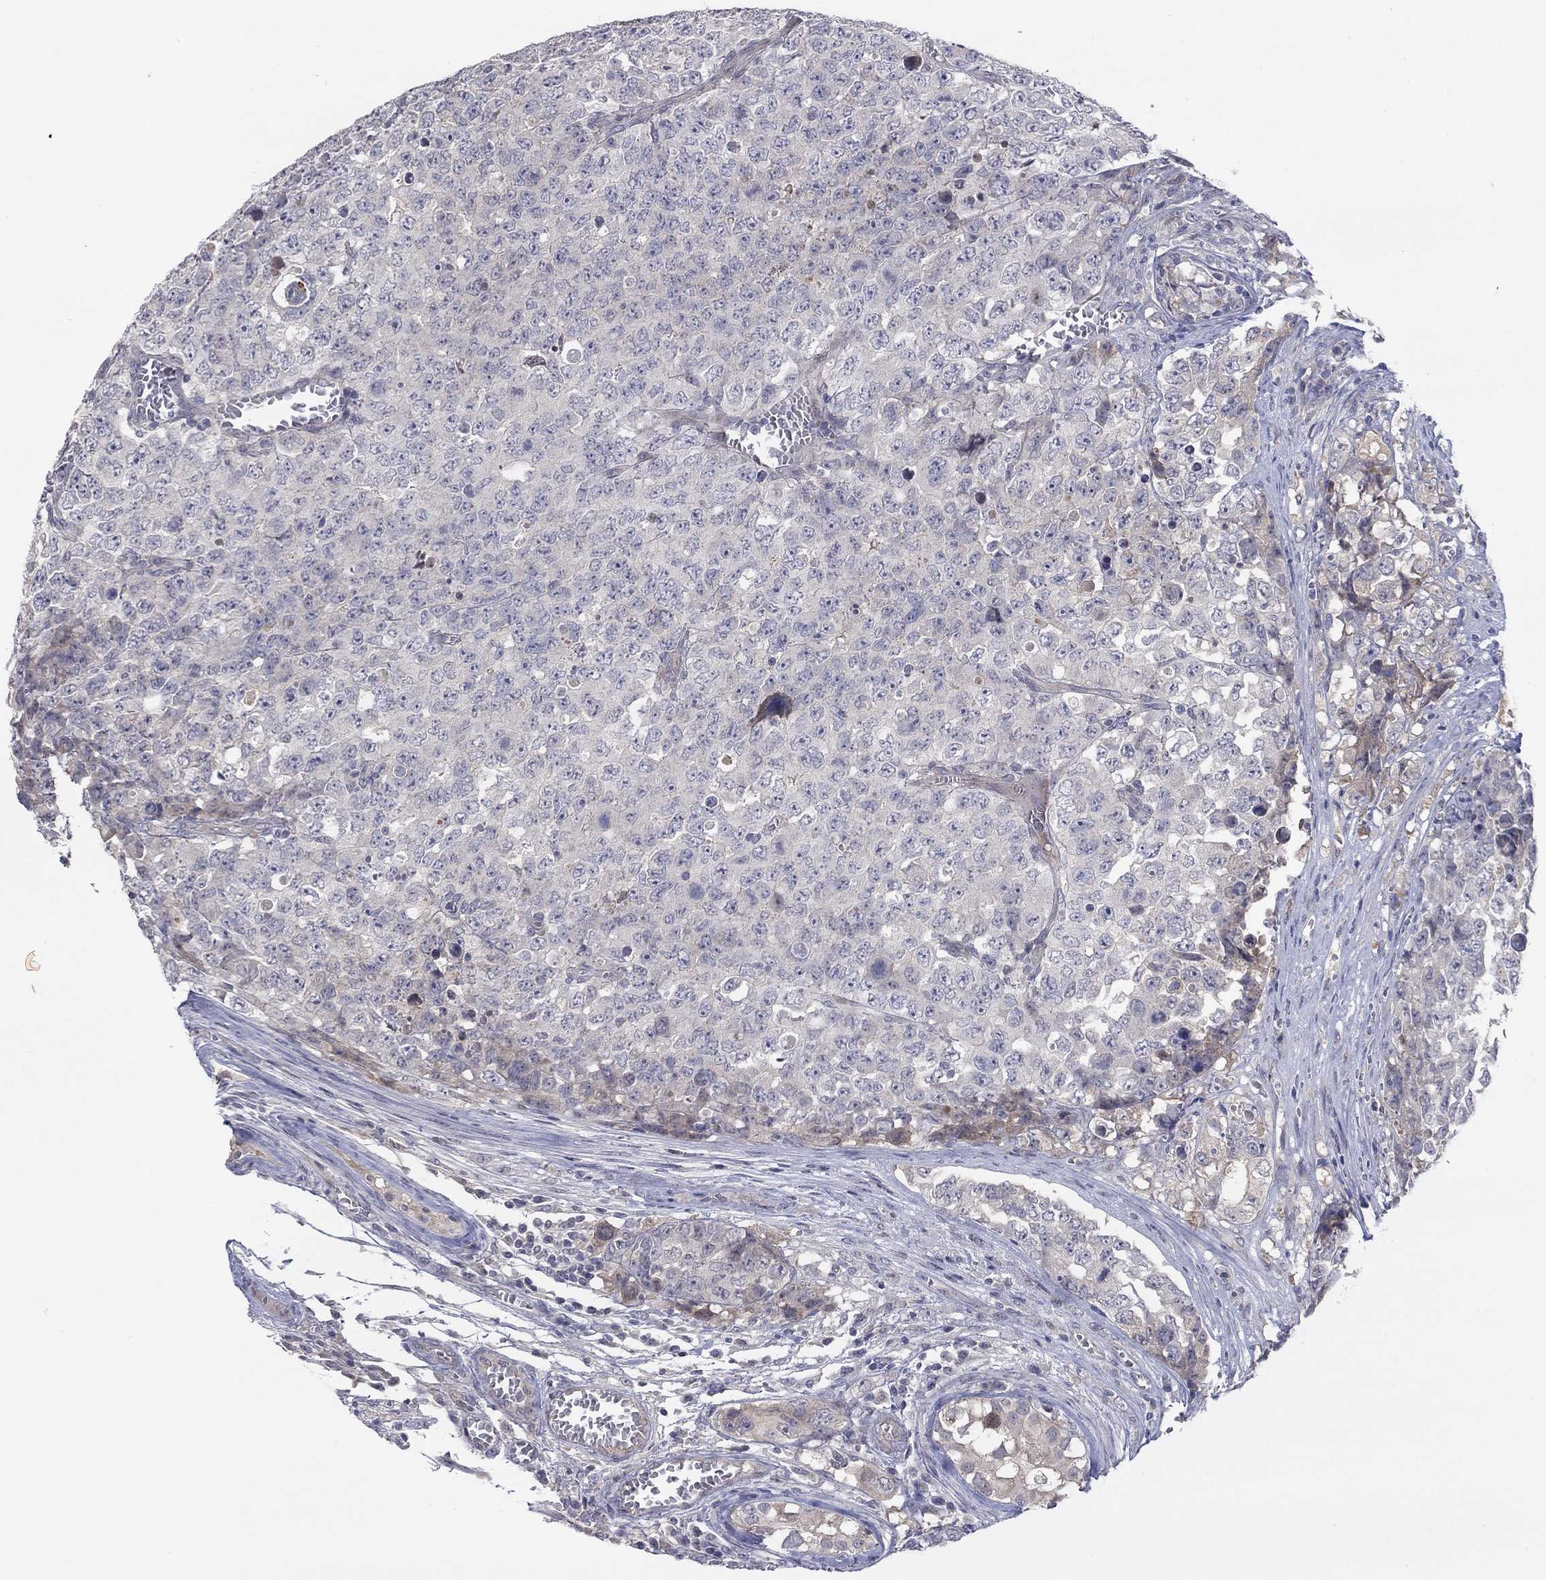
{"staining": {"intensity": "negative", "quantity": "none", "location": "none"}, "tissue": "testis cancer", "cell_type": "Tumor cells", "image_type": "cancer", "snomed": [{"axis": "morphology", "description": "Carcinoma, Embryonal, NOS"}, {"axis": "topography", "description": "Testis"}], "caption": "Protein analysis of embryonal carcinoma (testis) exhibits no significant positivity in tumor cells.", "gene": "AMN1", "patient": {"sex": "male", "age": 23}}